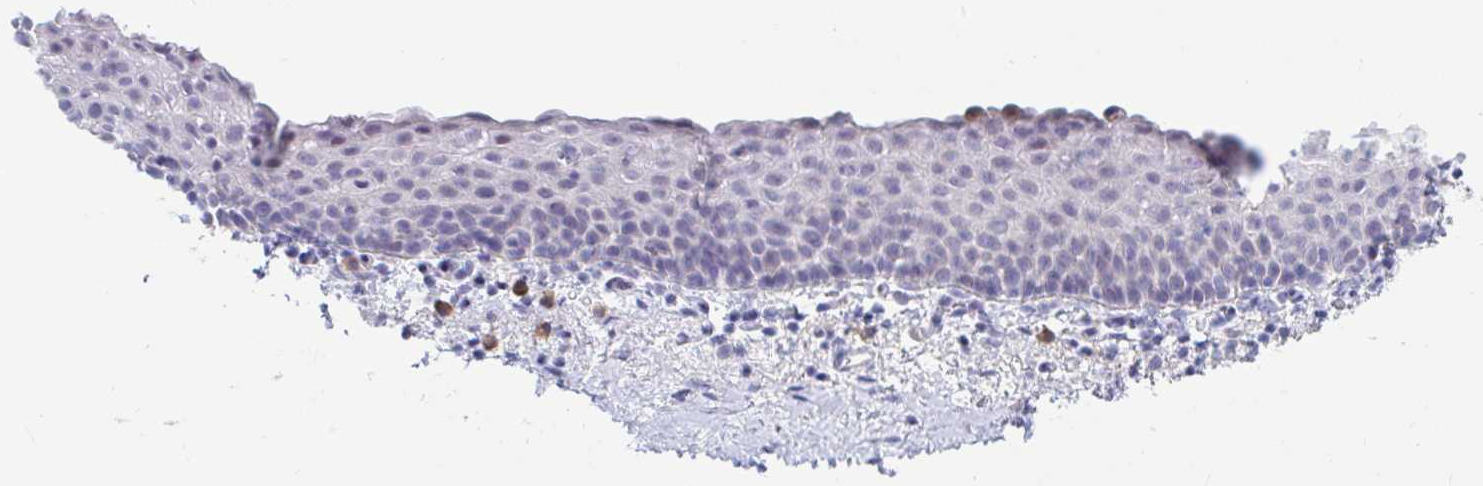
{"staining": {"intensity": "negative", "quantity": "none", "location": "none"}, "tissue": "vagina", "cell_type": "Squamous epithelial cells", "image_type": "normal", "snomed": [{"axis": "morphology", "description": "Normal tissue, NOS"}, {"axis": "topography", "description": "Vagina"}], "caption": "Micrograph shows no significant protein expression in squamous epithelial cells of unremarkable vagina.", "gene": "ENSG00000271254", "patient": {"sex": "female", "age": 61}}